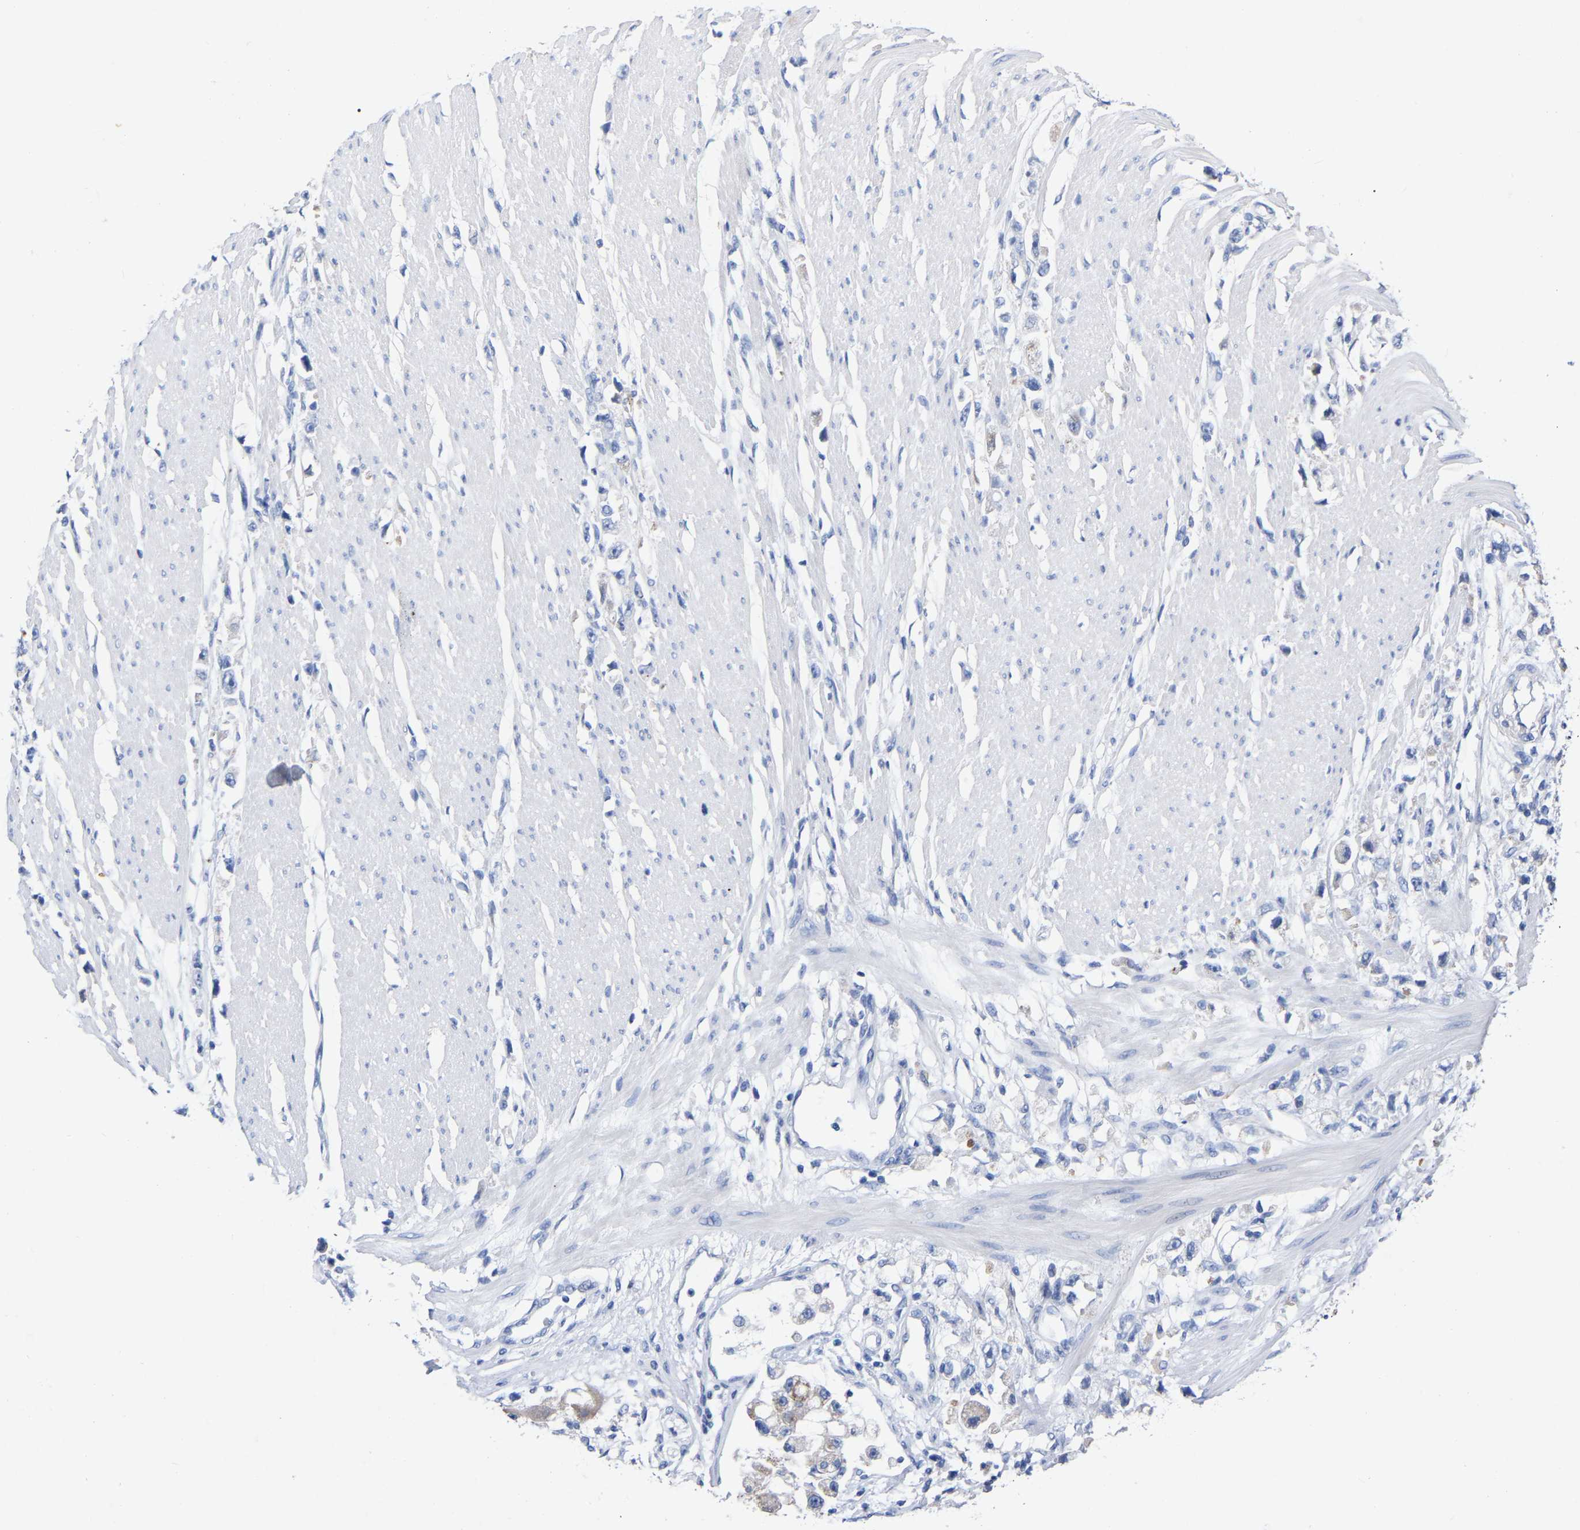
{"staining": {"intensity": "negative", "quantity": "none", "location": "none"}, "tissue": "stomach cancer", "cell_type": "Tumor cells", "image_type": "cancer", "snomed": [{"axis": "morphology", "description": "Adenocarcinoma, NOS"}, {"axis": "topography", "description": "Stomach"}], "caption": "This is an immunohistochemistry (IHC) histopathology image of human adenocarcinoma (stomach). There is no staining in tumor cells.", "gene": "STRIP2", "patient": {"sex": "female", "age": 59}}